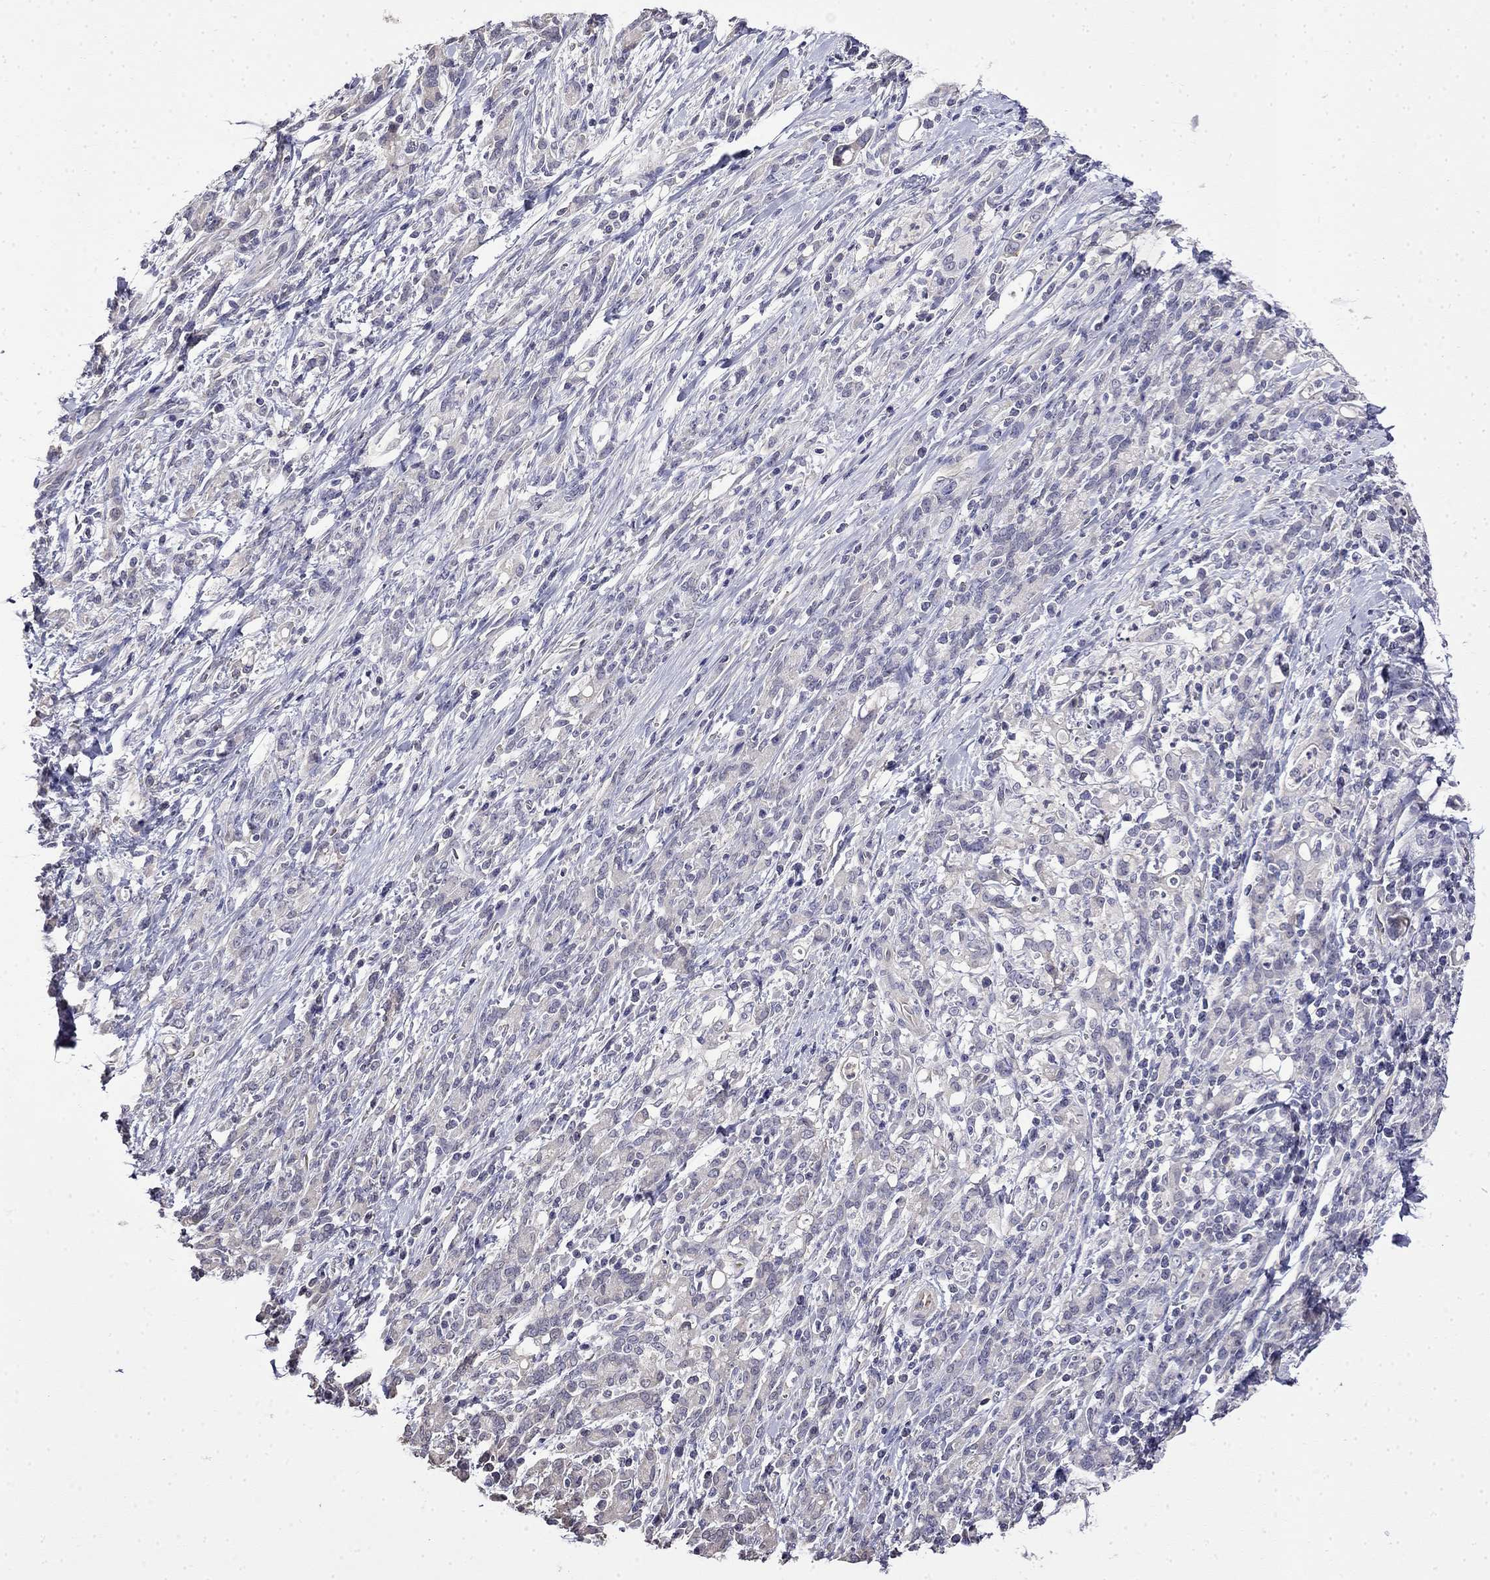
{"staining": {"intensity": "negative", "quantity": "none", "location": "none"}, "tissue": "stomach cancer", "cell_type": "Tumor cells", "image_type": "cancer", "snomed": [{"axis": "morphology", "description": "Adenocarcinoma, NOS"}, {"axis": "topography", "description": "Stomach"}], "caption": "Immunohistochemistry (IHC) photomicrograph of stomach adenocarcinoma stained for a protein (brown), which exhibits no expression in tumor cells.", "gene": "GUCA1B", "patient": {"sex": "female", "age": 57}}